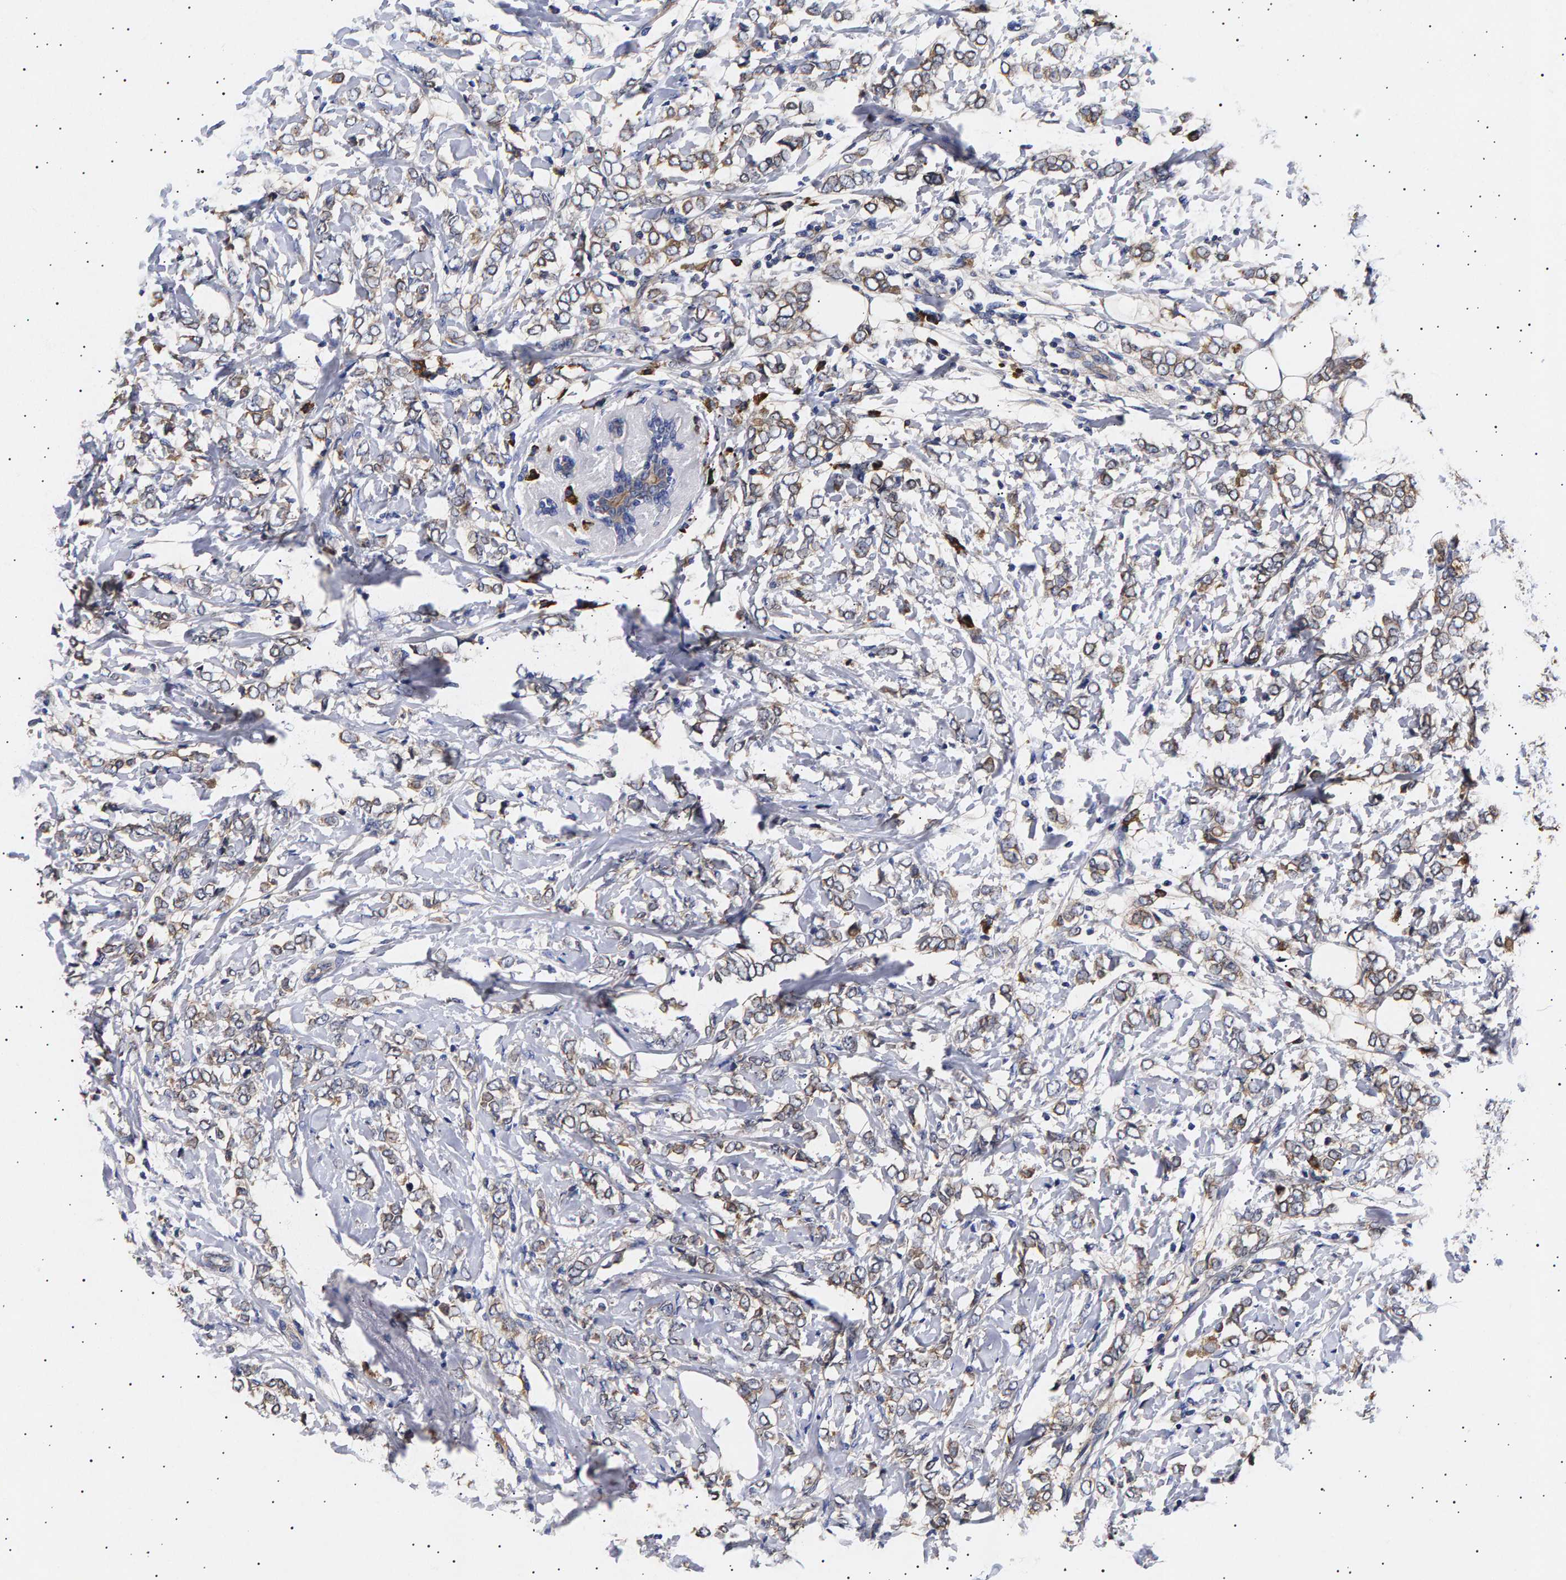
{"staining": {"intensity": "weak", "quantity": "<25%", "location": "cytoplasmic/membranous"}, "tissue": "breast cancer", "cell_type": "Tumor cells", "image_type": "cancer", "snomed": [{"axis": "morphology", "description": "Normal tissue, NOS"}, {"axis": "morphology", "description": "Lobular carcinoma"}, {"axis": "topography", "description": "Breast"}], "caption": "DAB immunohistochemical staining of breast lobular carcinoma displays no significant staining in tumor cells.", "gene": "ANKRD40", "patient": {"sex": "female", "age": 47}}